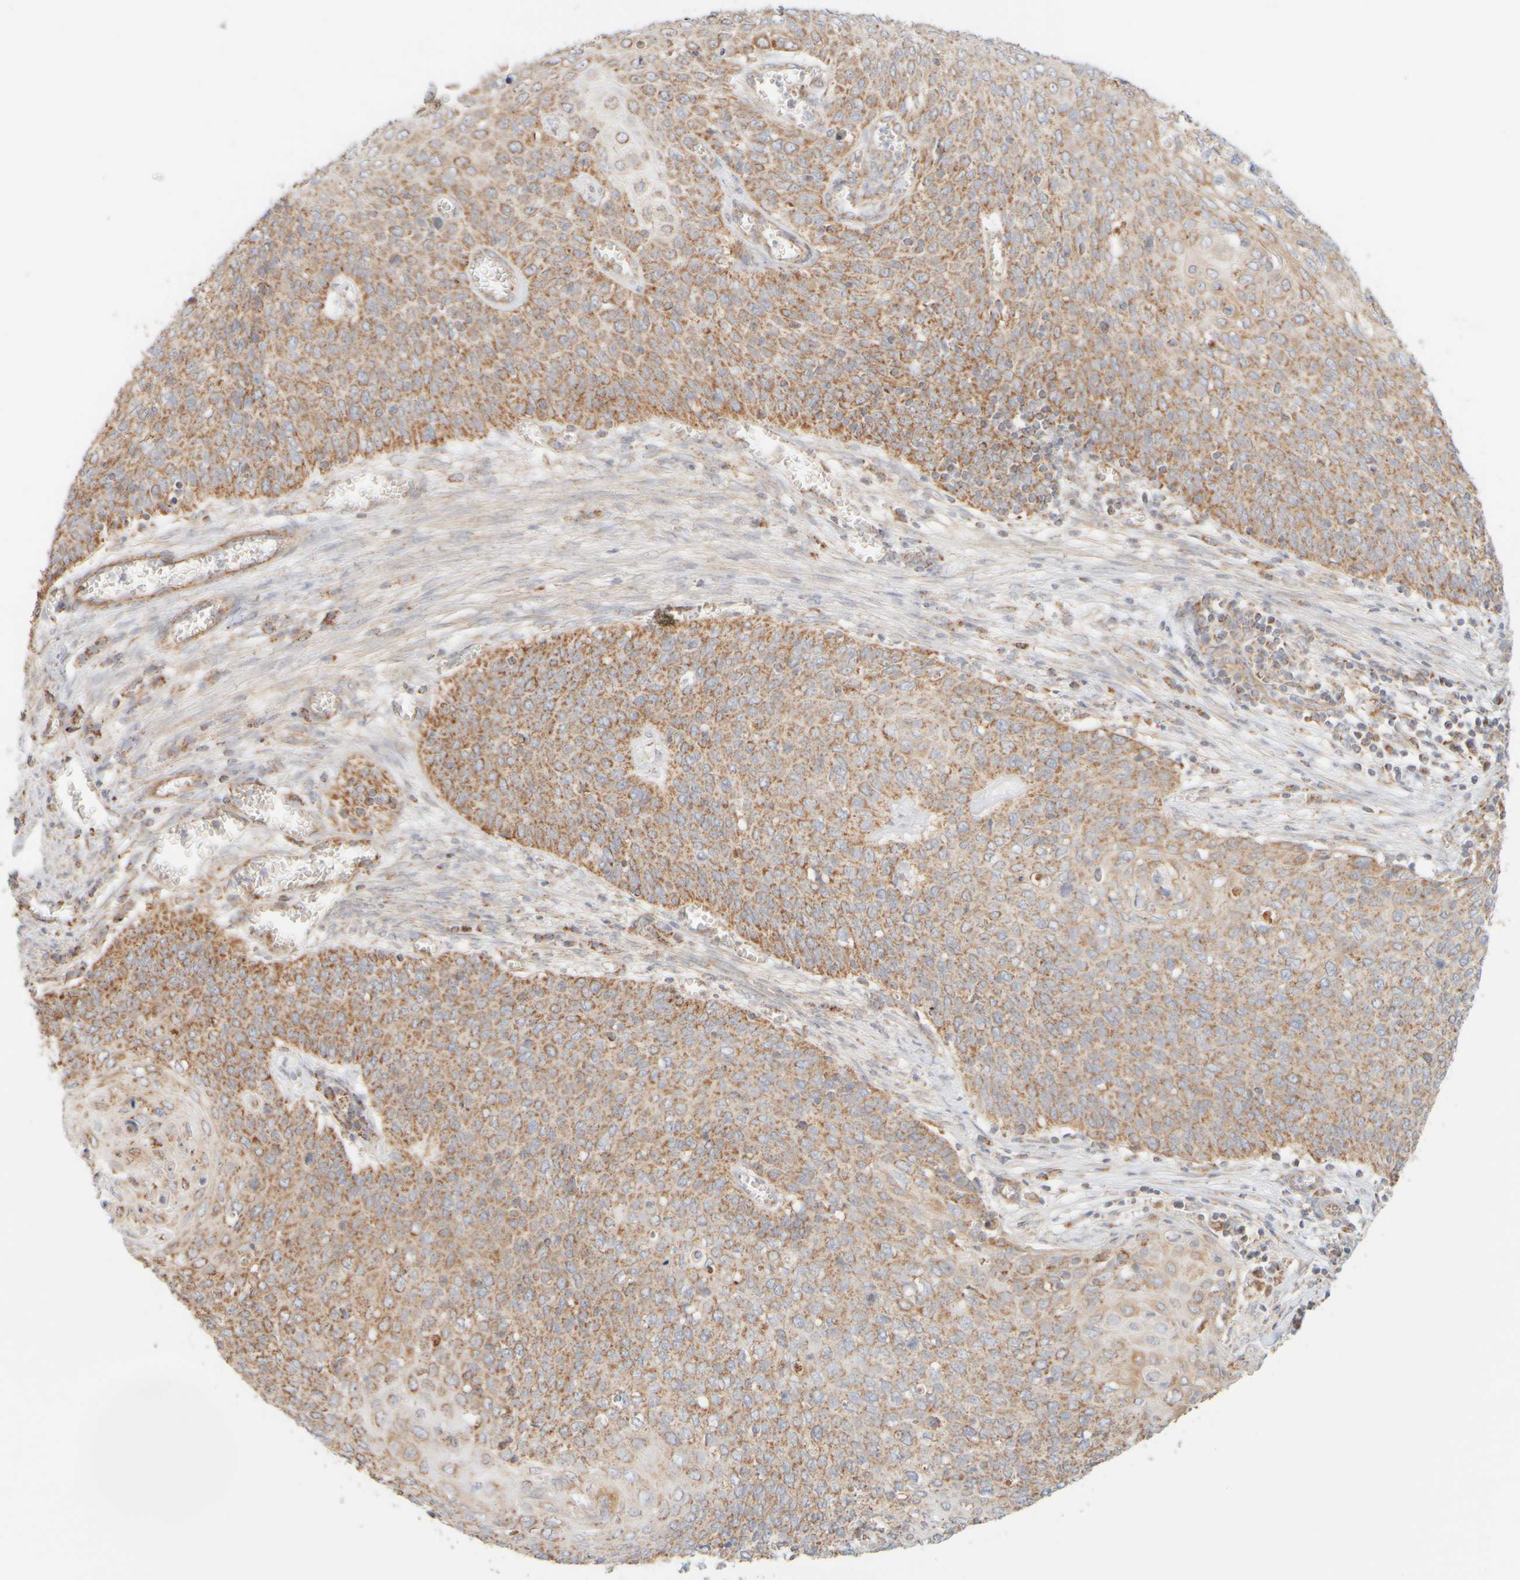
{"staining": {"intensity": "moderate", "quantity": ">75%", "location": "cytoplasmic/membranous"}, "tissue": "cervical cancer", "cell_type": "Tumor cells", "image_type": "cancer", "snomed": [{"axis": "morphology", "description": "Squamous cell carcinoma, NOS"}, {"axis": "topography", "description": "Cervix"}], "caption": "Cervical cancer (squamous cell carcinoma) was stained to show a protein in brown. There is medium levels of moderate cytoplasmic/membranous expression in about >75% of tumor cells. The protein is stained brown, and the nuclei are stained in blue (DAB IHC with brightfield microscopy, high magnification).", "gene": "APBB2", "patient": {"sex": "female", "age": 39}}